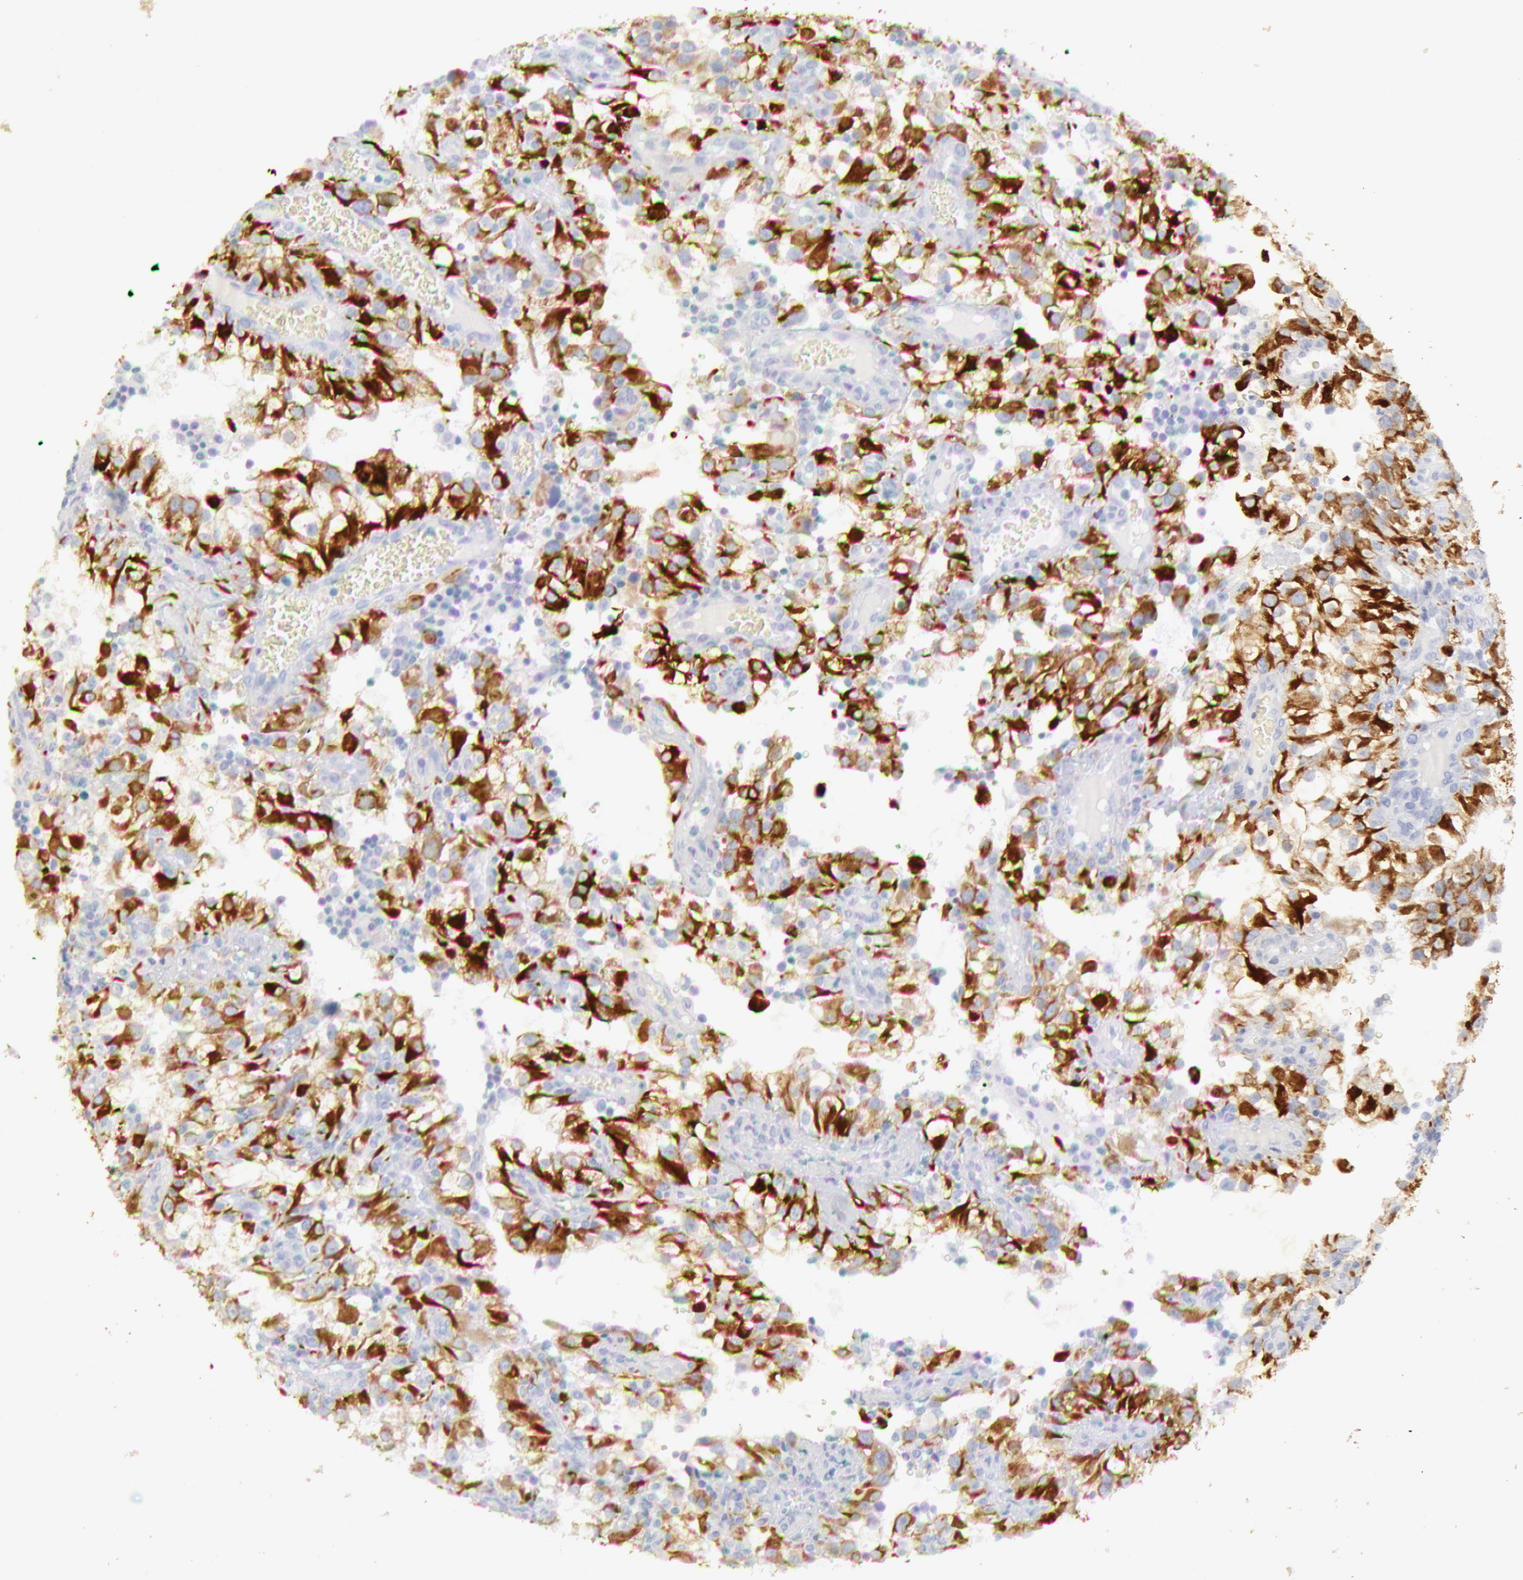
{"staining": {"intensity": "moderate", "quantity": "<25%", "location": "cytoplasmic/membranous"}, "tissue": "renal cancer", "cell_type": "Tumor cells", "image_type": "cancer", "snomed": [{"axis": "morphology", "description": "Adenocarcinoma, NOS"}, {"axis": "topography", "description": "Kidney"}], "caption": "Immunohistochemical staining of human renal cancer exhibits low levels of moderate cytoplasmic/membranous staining in about <25% of tumor cells.", "gene": "KRT8", "patient": {"sex": "female", "age": 52}}